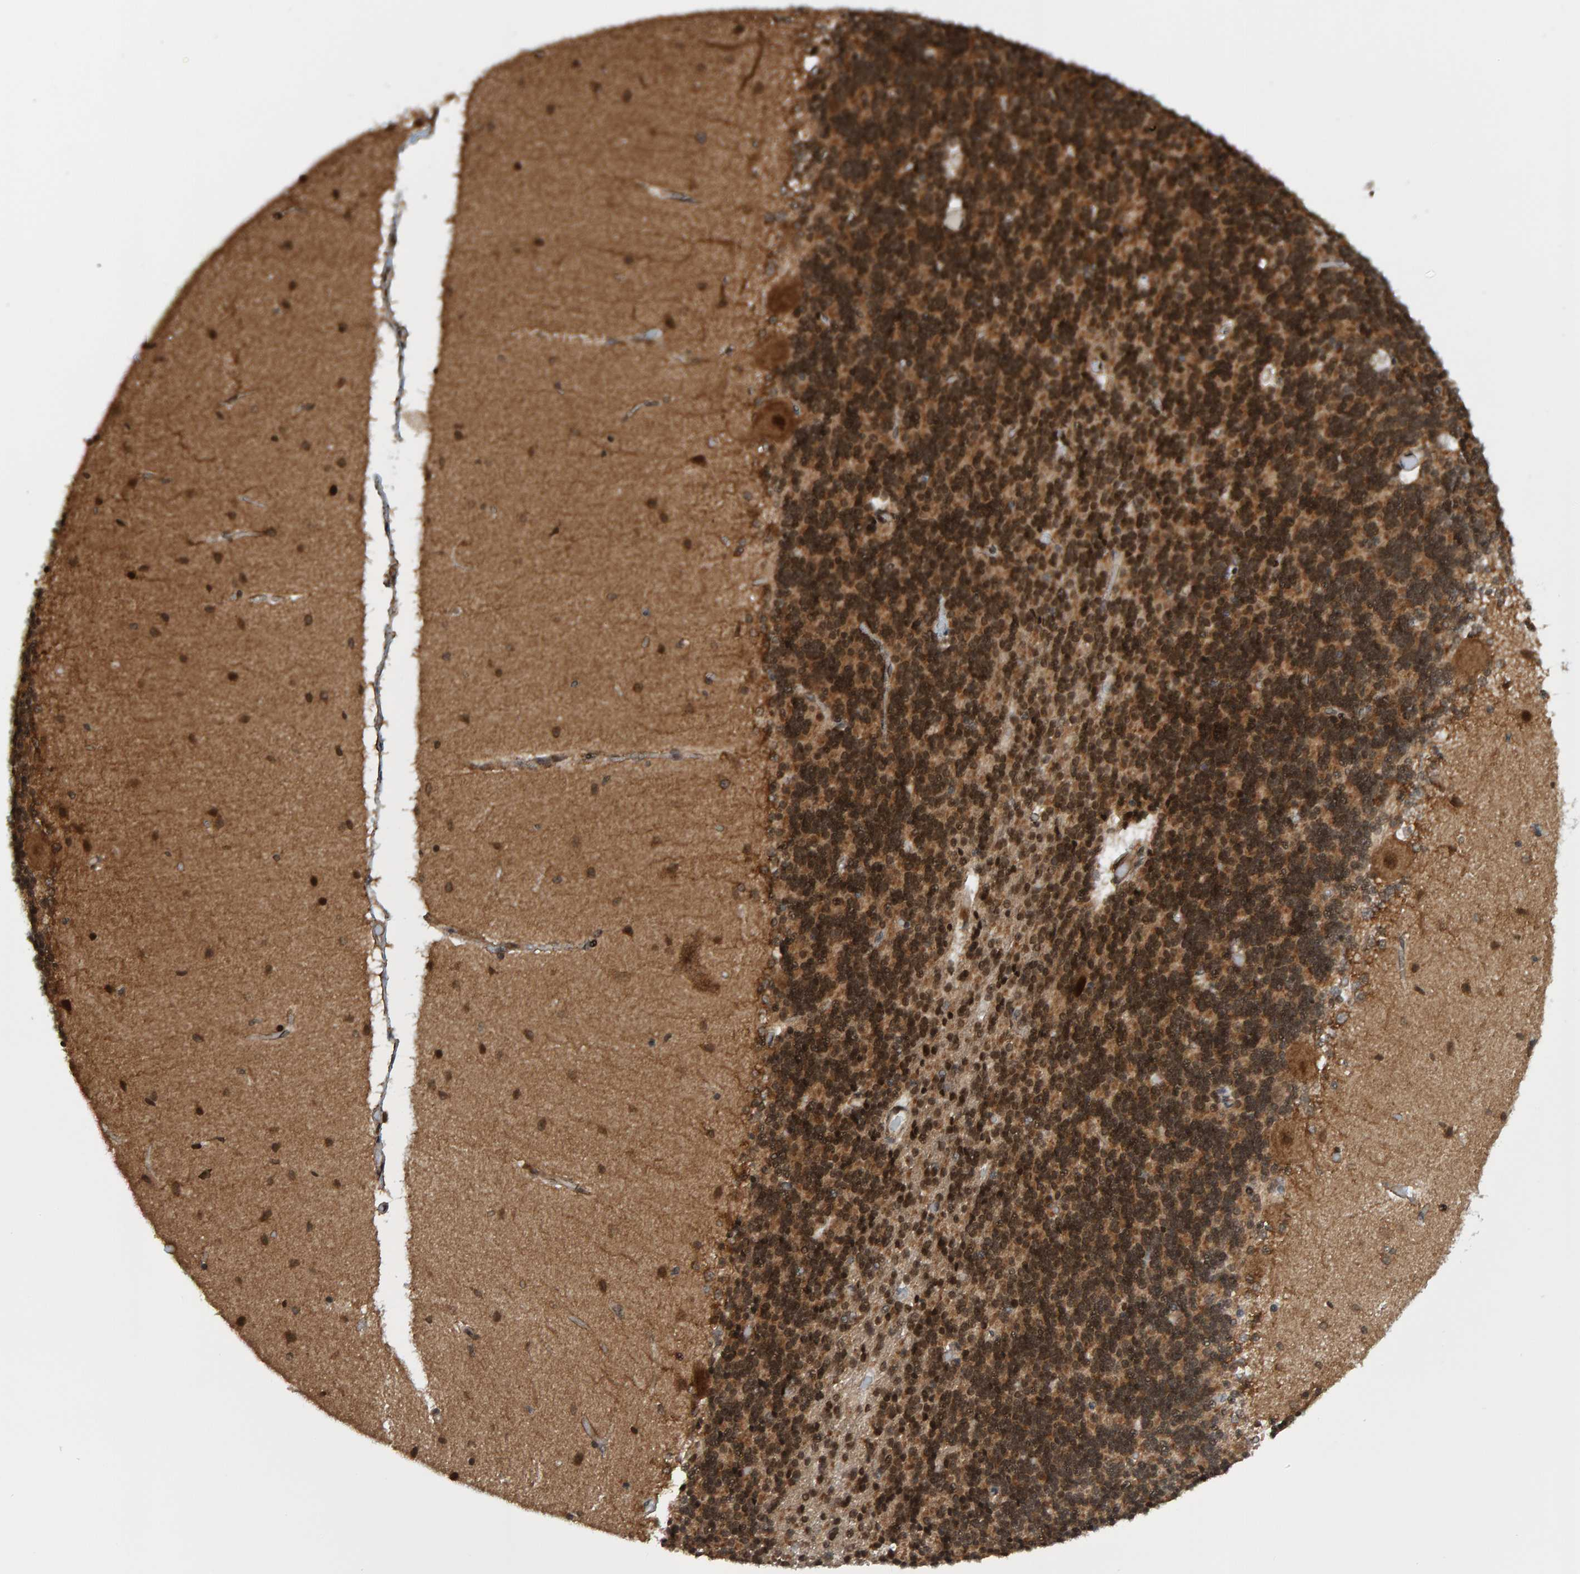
{"staining": {"intensity": "strong", "quantity": "25%-75%", "location": "nuclear"}, "tissue": "cerebellum", "cell_type": "Cells in granular layer", "image_type": "normal", "snomed": [{"axis": "morphology", "description": "Normal tissue, NOS"}, {"axis": "topography", "description": "Cerebellum"}], "caption": "IHC photomicrograph of benign human cerebellum stained for a protein (brown), which demonstrates high levels of strong nuclear positivity in about 25%-75% of cells in granular layer.", "gene": "ZNF366", "patient": {"sex": "female", "age": 54}}